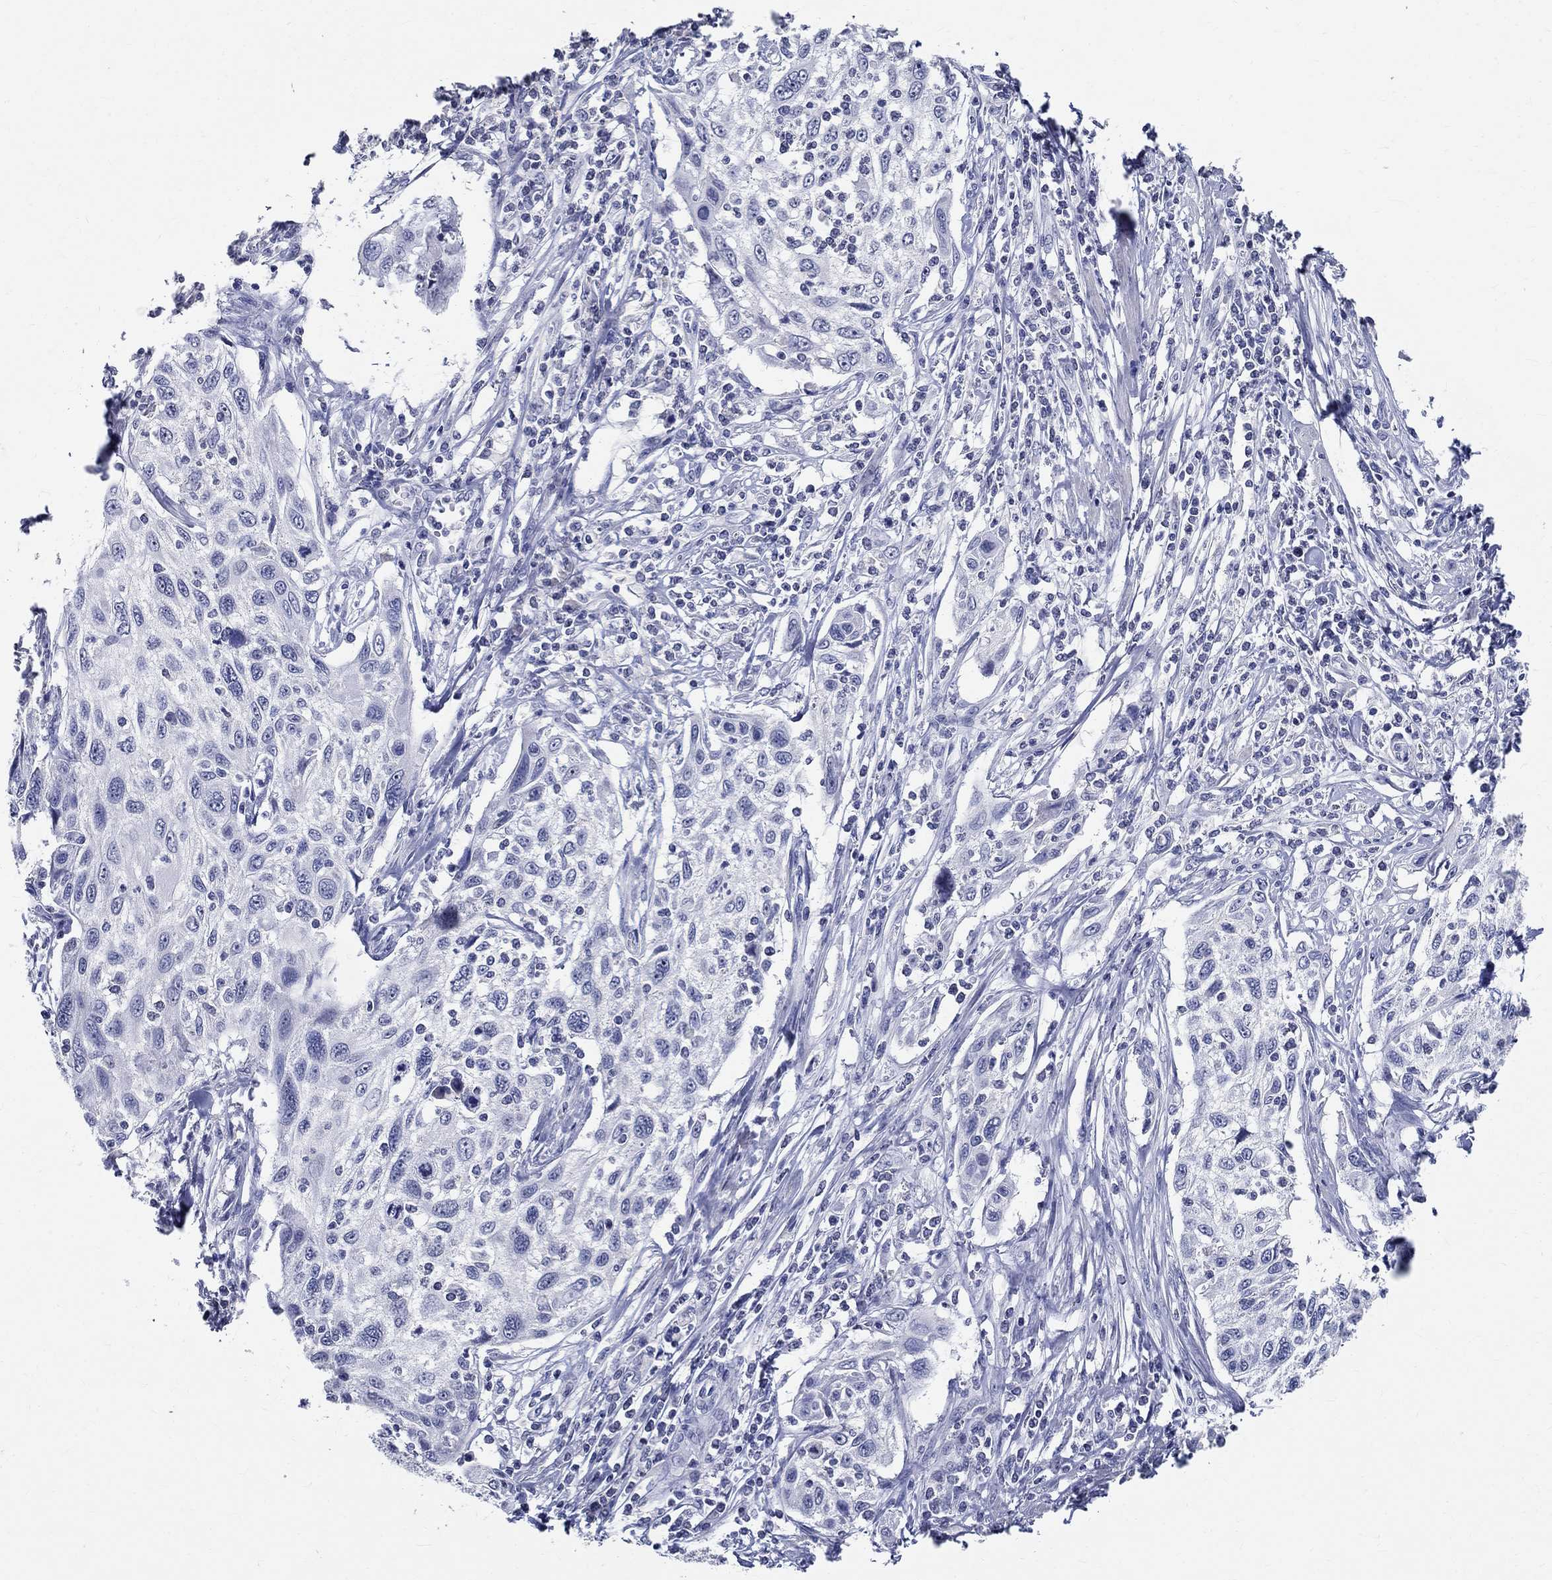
{"staining": {"intensity": "negative", "quantity": "none", "location": "none"}, "tissue": "cervical cancer", "cell_type": "Tumor cells", "image_type": "cancer", "snomed": [{"axis": "morphology", "description": "Squamous cell carcinoma, NOS"}, {"axis": "topography", "description": "Cervix"}], "caption": "Tumor cells are negative for brown protein staining in cervical cancer (squamous cell carcinoma). (Stains: DAB immunohistochemistry with hematoxylin counter stain, Microscopy: brightfield microscopy at high magnification).", "gene": "CETN1", "patient": {"sex": "female", "age": 70}}